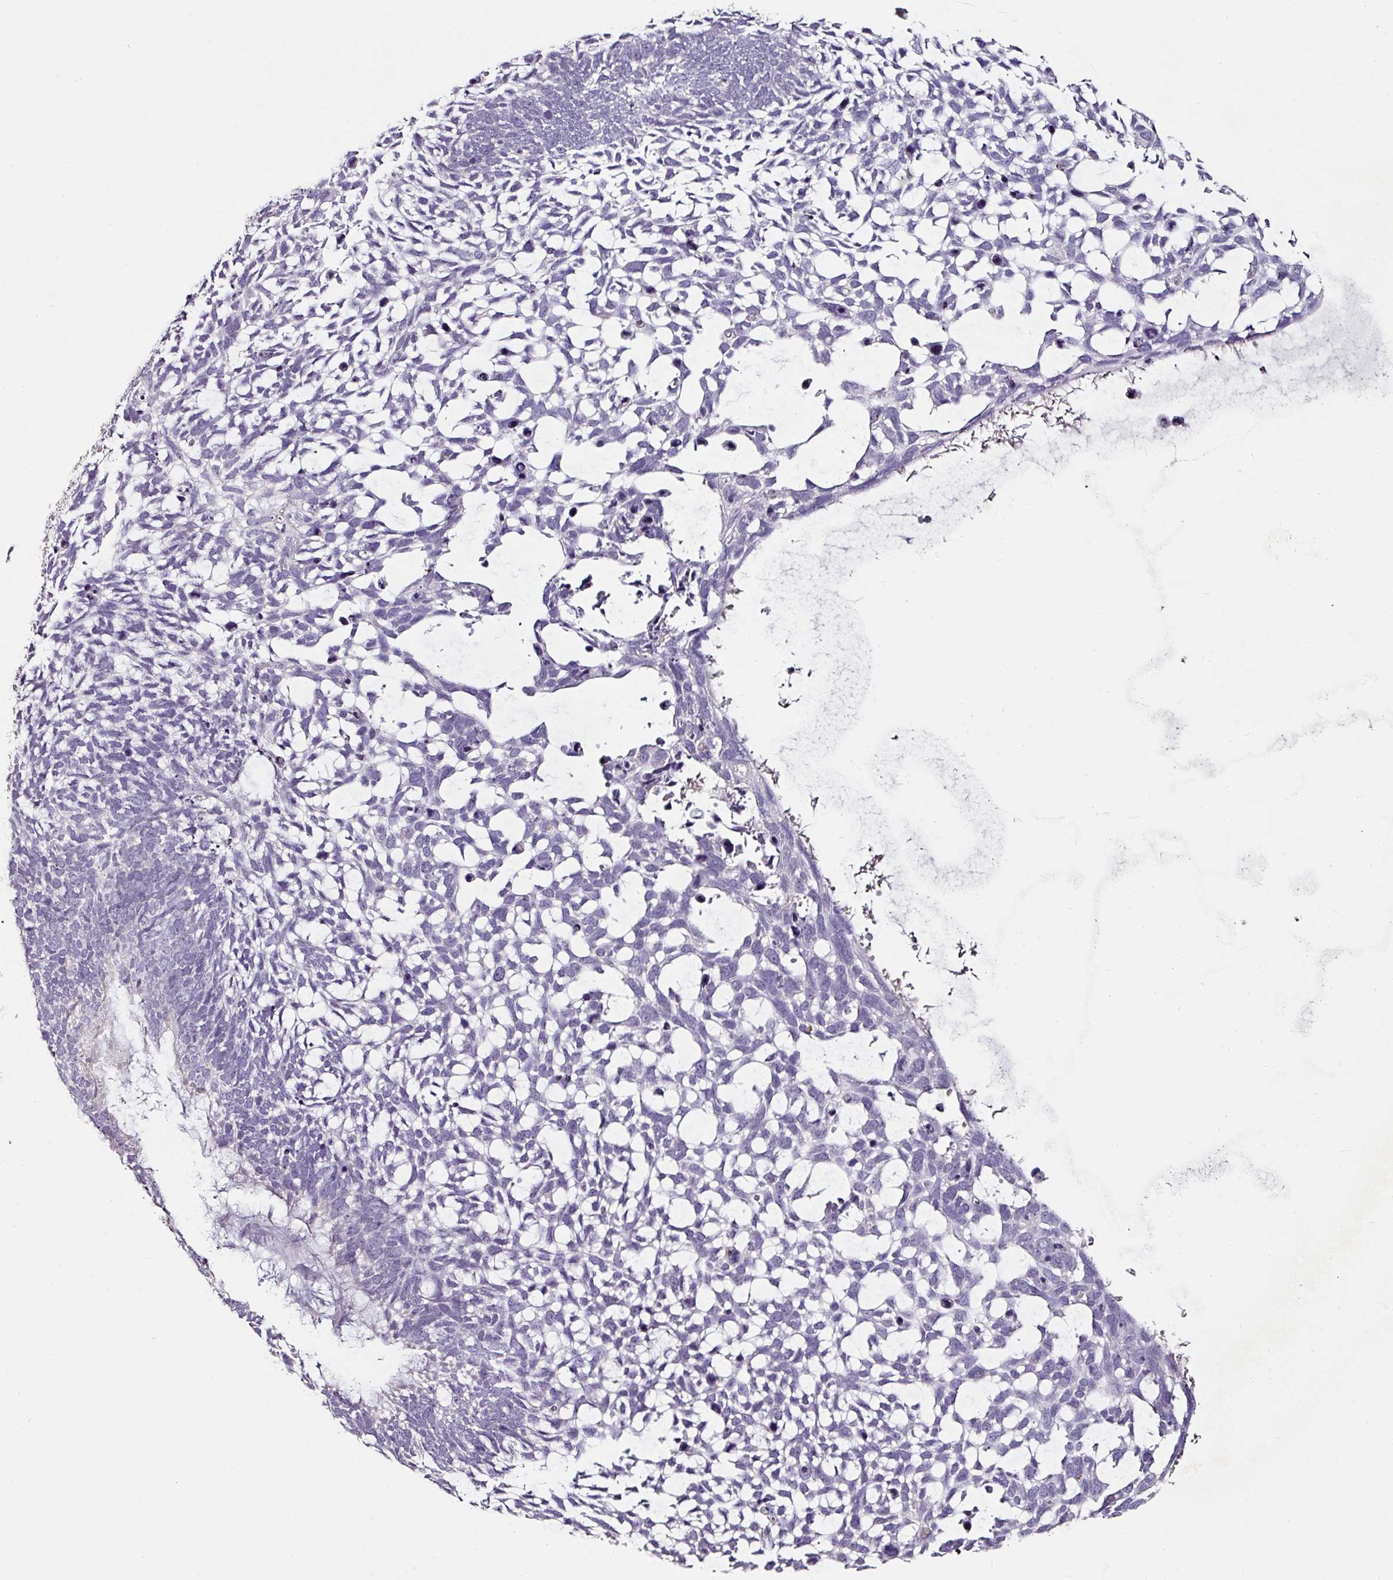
{"staining": {"intensity": "negative", "quantity": "none", "location": "none"}, "tissue": "skin cancer", "cell_type": "Tumor cells", "image_type": "cancer", "snomed": [{"axis": "morphology", "description": "Basal cell carcinoma"}, {"axis": "topography", "description": "Skin"}], "caption": "This is a micrograph of IHC staining of skin cancer (basal cell carcinoma), which shows no positivity in tumor cells.", "gene": "CAP2", "patient": {"sex": "male", "age": 88}}